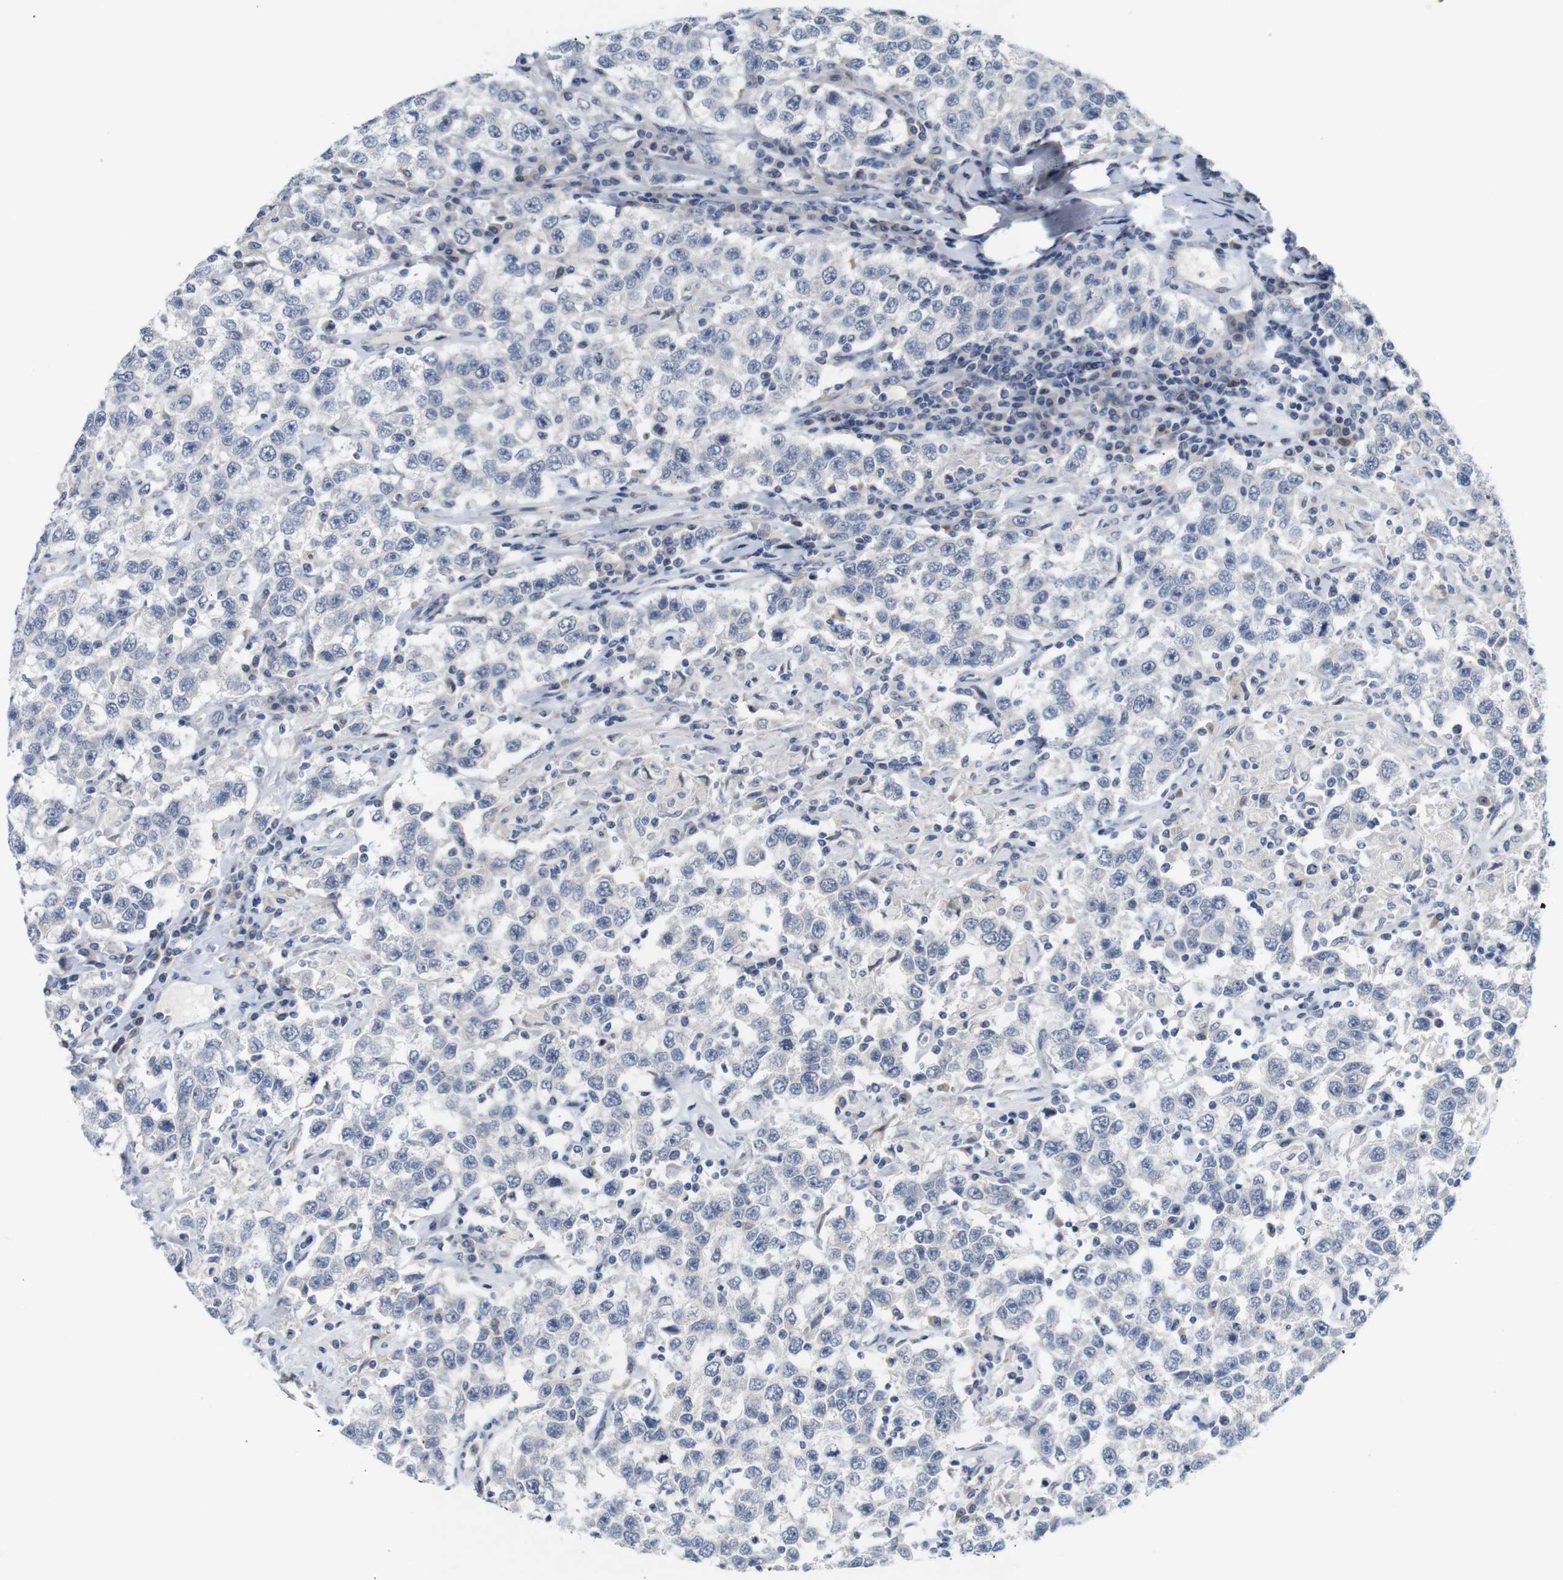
{"staining": {"intensity": "negative", "quantity": "none", "location": "none"}, "tissue": "testis cancer", "cell_type": "Tumor cells", "image_type": "cancer", "snomed": [{"axis": "morphology", "description": "Seminoma, NOS"}, {"axis": "topography", "description": "Testis"}], "caption": "High power microscopy image of an immunohistochemistry histopathology image of seminoma (testis), revealing no significant expression in tumor cells.", "gene": "CYB561", "patient": {"sex": "male", "age": 41}}